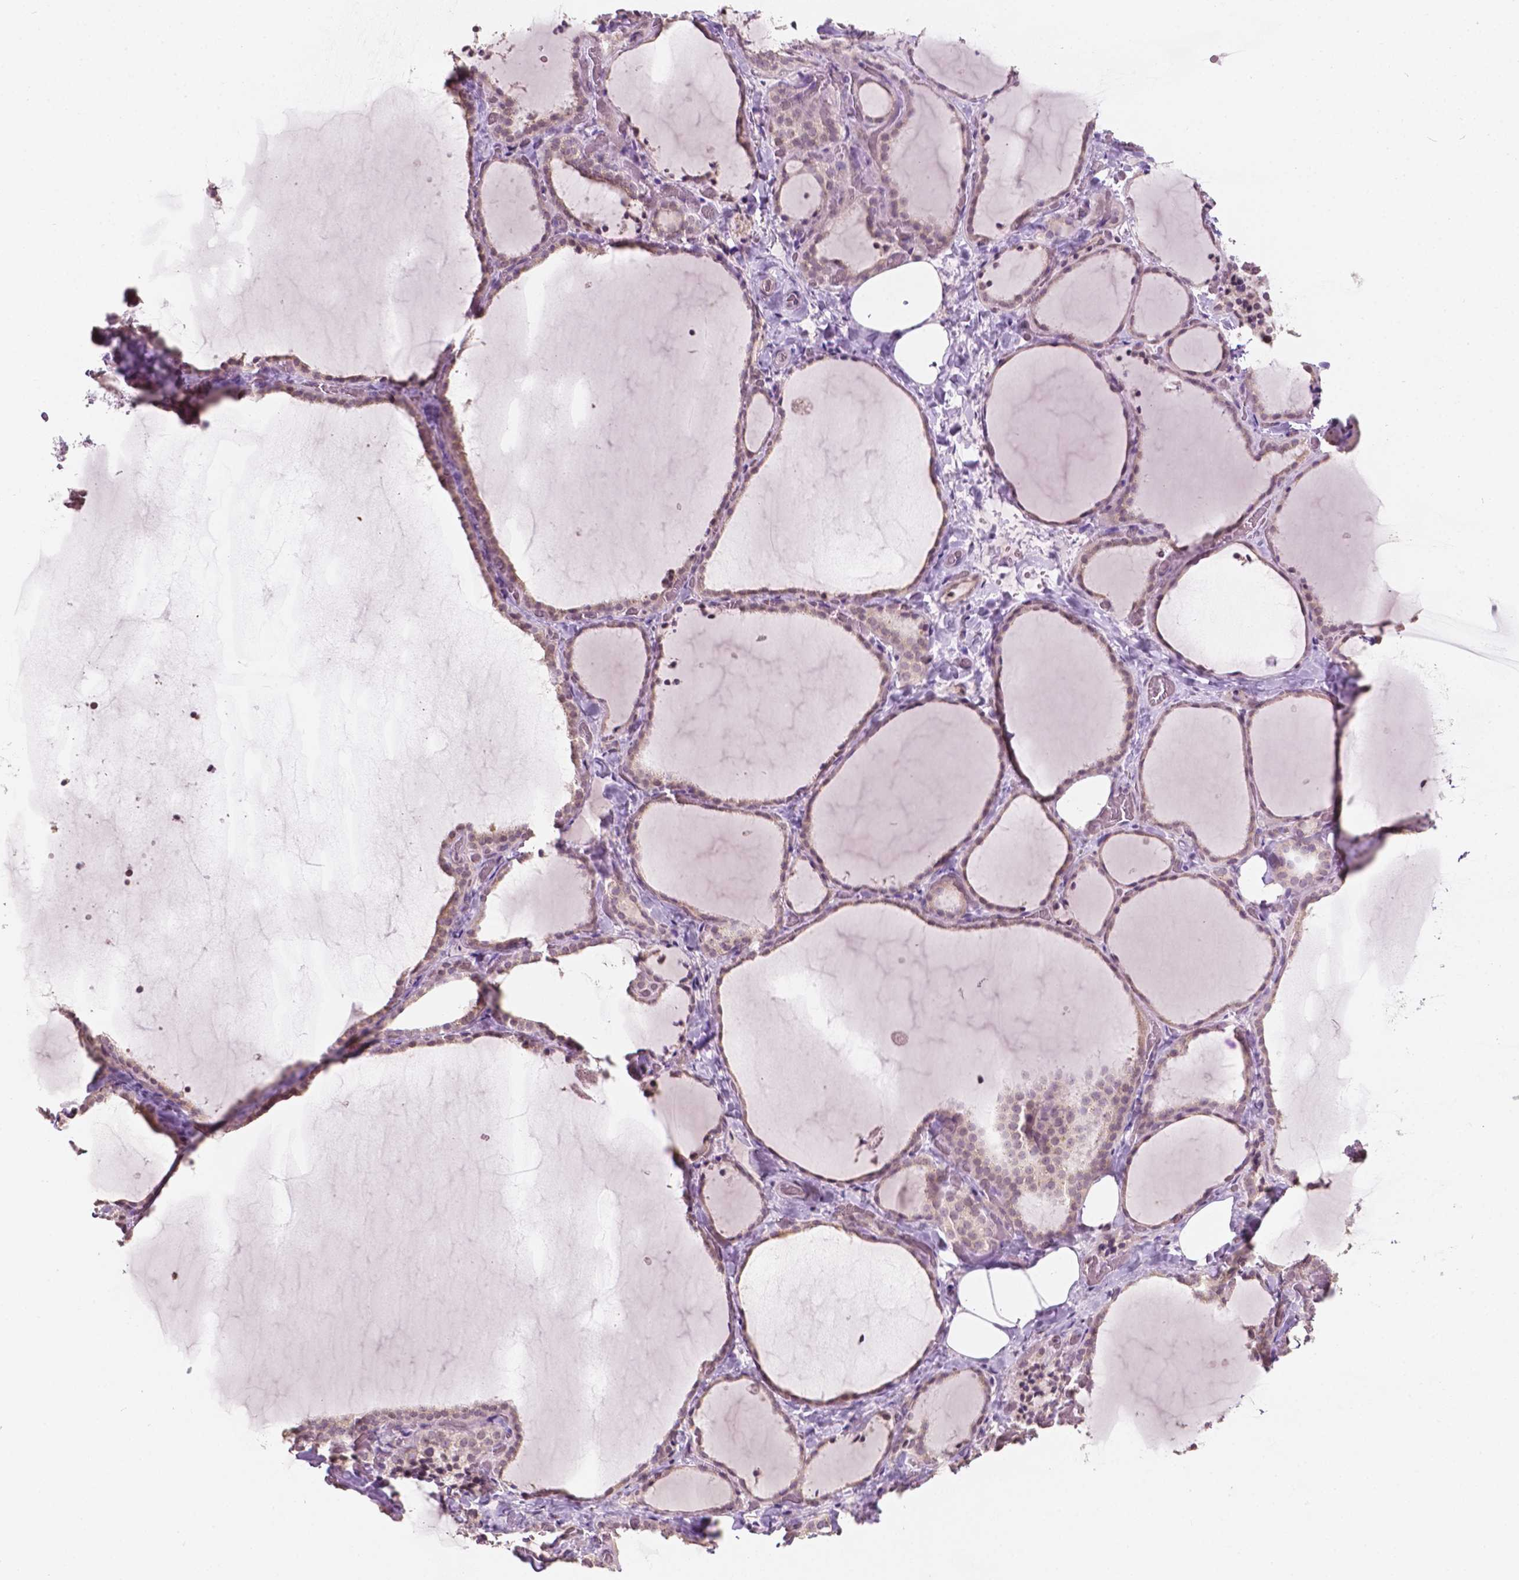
{"staining": {"intensity": "weak", "quantity": ">75%", "location": "cytoplasmic/membranous,nuclear"}, "tissue": "thyroid gland", "cell_type": "Glandular cells", "image_type": "normal", "snomed": [{"axis": "morphology", "description": "Normal tissue, NOS"}, {"axis": "topography", "description": "Thyroid gland"}], "caption": "Protein positivity by immunohistochemistry (IHC) shows weak cytoplasmic/membranous,nuclear positivity in approximately >75% of glandular cells in benign thyroid gland. Using DAB (3,3'-diaminobenzidine) (brown) and hematoxylin (blue) stains, captured at high magnification using brightfield microscopy.", "gene": "NOS1AP", "patient": {"sex": "female", "age": 22}}